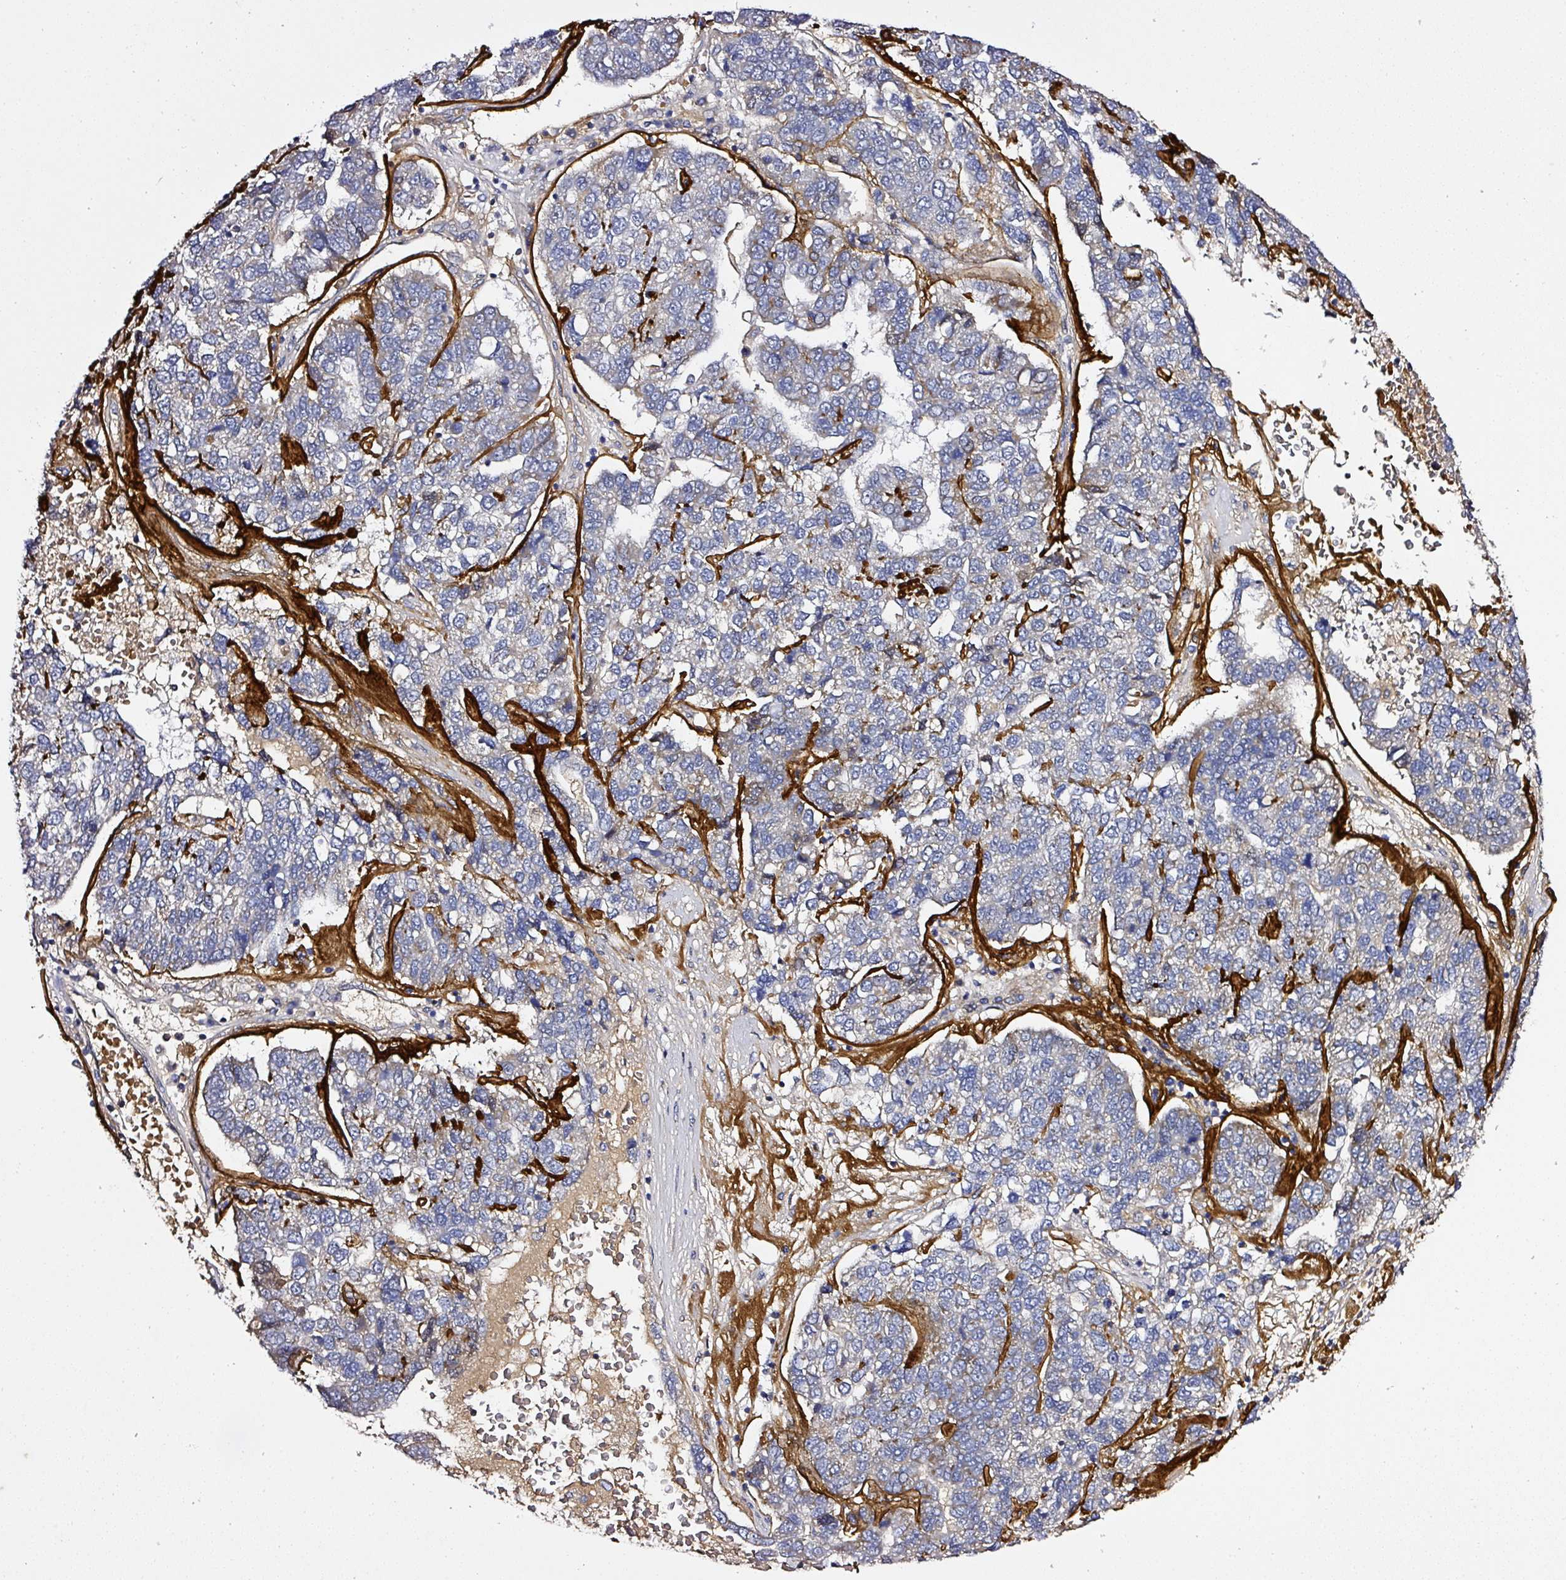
{"staining": {"intensity": "negative", "quantity": "none", "location": "none"}, "tissue": "pancreatic cancer", "cell_type": "Tumor cells", "image_type": "cancer", "snomed": [{"axis": "morphology", "description": "Adenocarcinoma, NOS"}, {"axis": "topography", "description": "Pancreas"}], "caption": "This is a photomicrograph of immunohistochemistry (IHC) staining of pancreatic cancer, which shows no staining in tumor cells.", "gene": "ZNF513", "patient": {"sex": "female", "age": 61}}